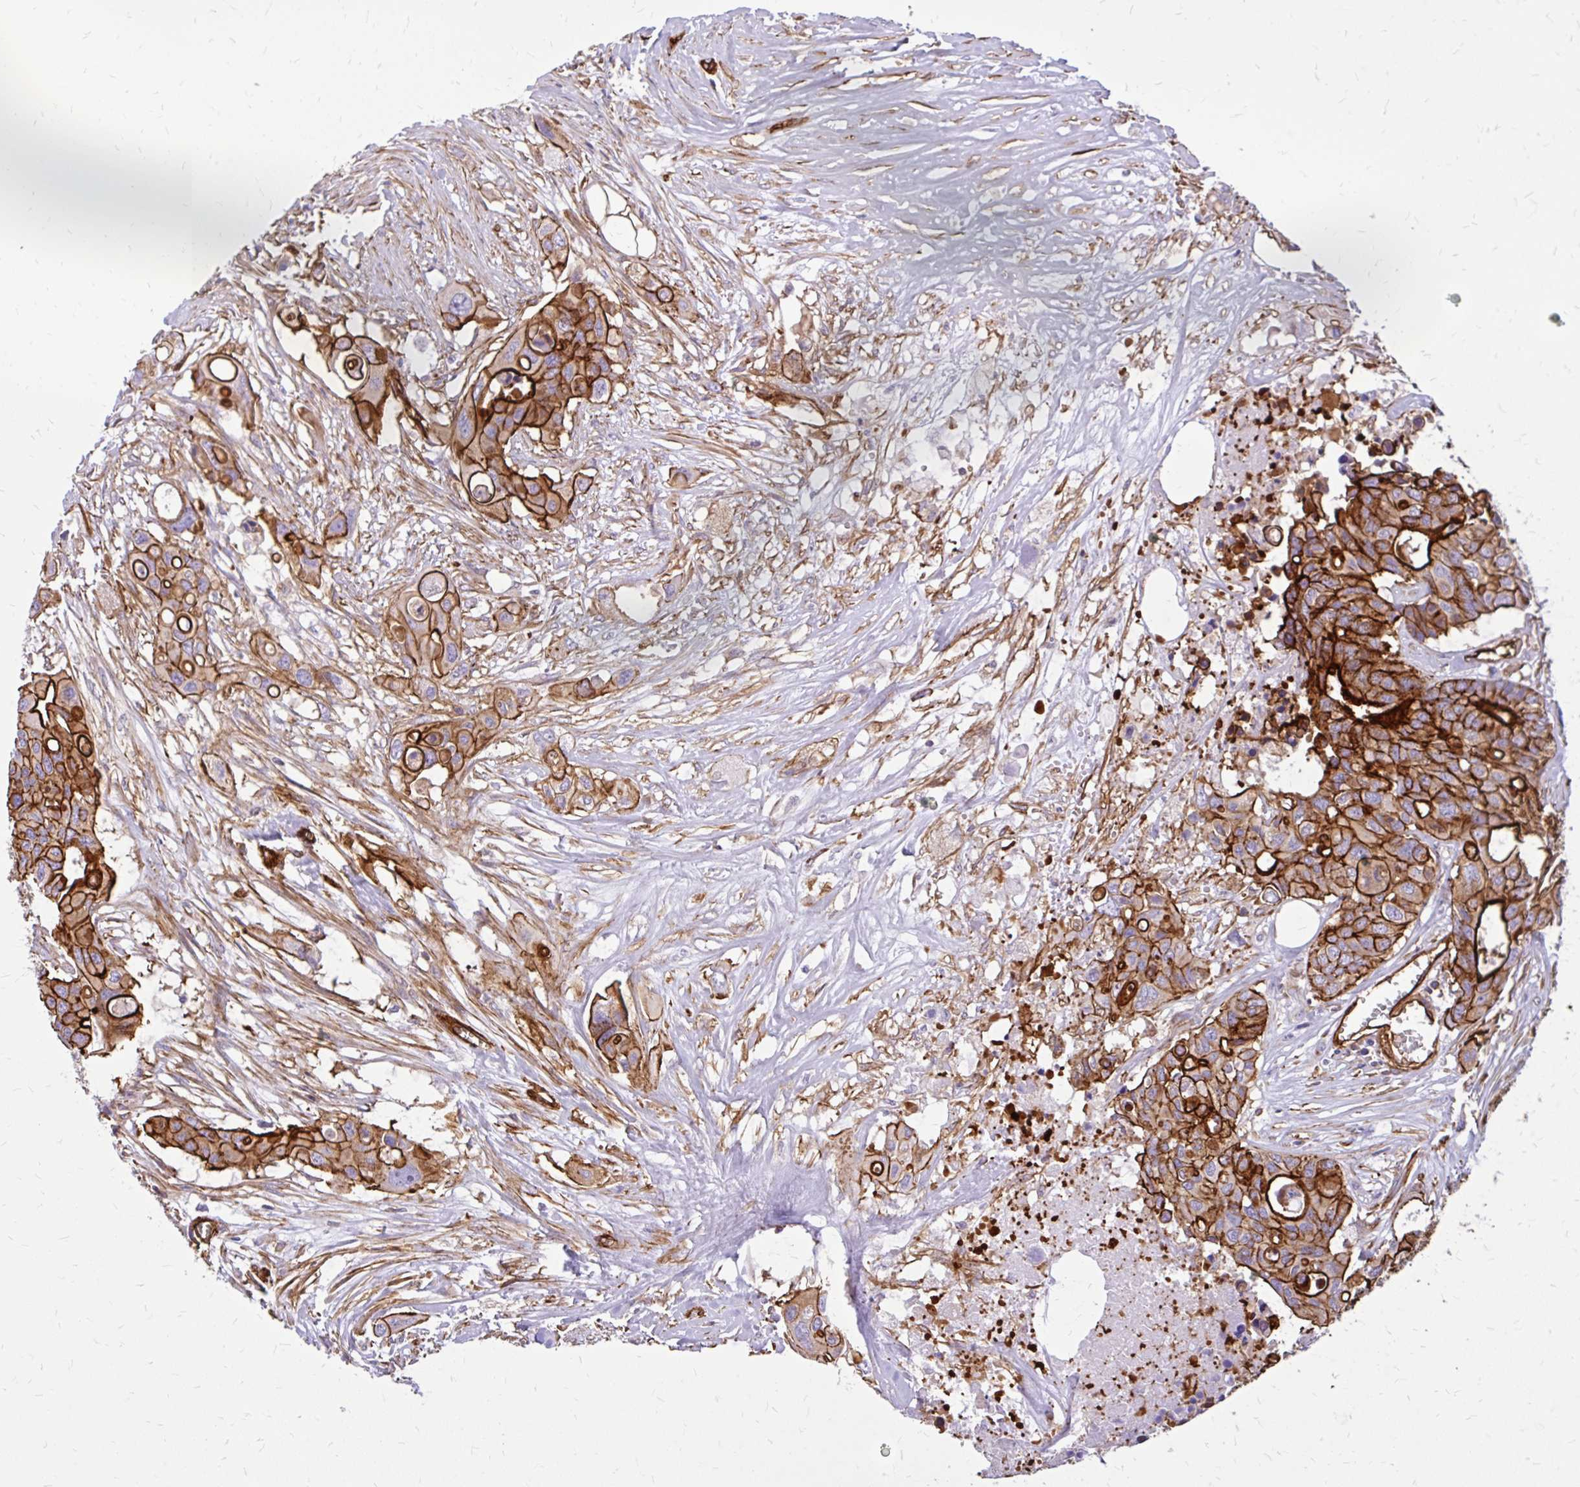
{"staining": {"intensity": "strong", "quantity": ">75%", "location": "cytoplasmic/membranous"}, "tissue": "colorectal cancer", "cell_type": "Tumor cells", "image_type": "cancer", "snomed": [{"axis": "morphology", "description": "Adenocarcinoma, NOS"}, {"axis": "topography", "description": "Colon"}], "caption": "DAB immunohistochemical staining of human colorectal cancer exhibits strong cytoplasmic/membranous protein staining in approximately >75% of tumor cells.", "gene": "MAP1LC3B", "patient": {"sex": "male", "age": 77}}